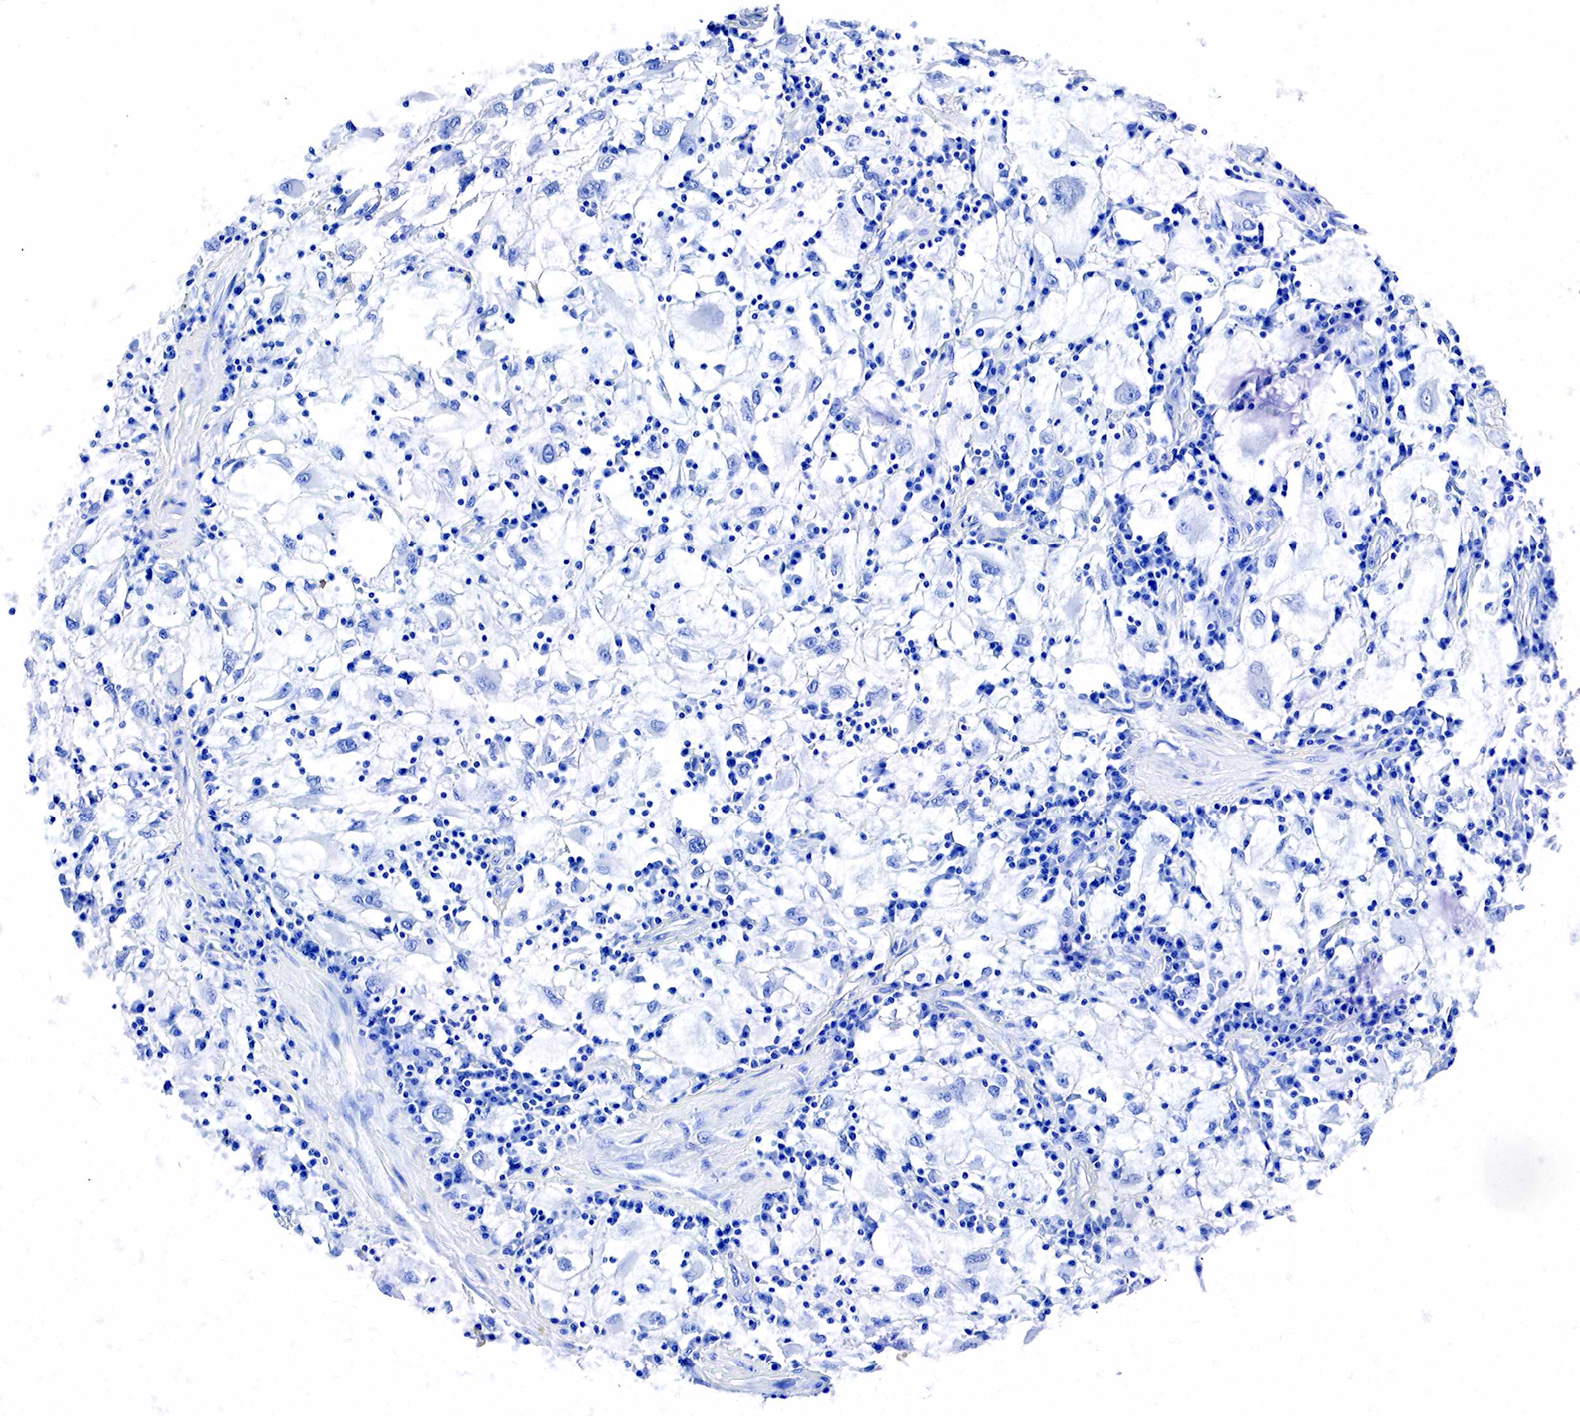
{"staining": {"intensity": "negative", "quantity": "none", "location": "none"}, "tissue": "renal cancer", "cell_type": "Tumor cells", "image_type": "cancer", "snomed": [{"axis": "morphology", "description": "Adenocarcinoma, NOS"}, {"axis": "topography", "description": "Kidney"}], "caption": "High power microscopy histopathology image of an immunohistochemistry image of renal cancer (adenocarcinoma), revealing no significant positivity in tumor cells. (Immunohistochemistry, brightfield microscopy, high magnification).", "gene": "ACP3", "patient": {"sex": "male", "age": 82}}